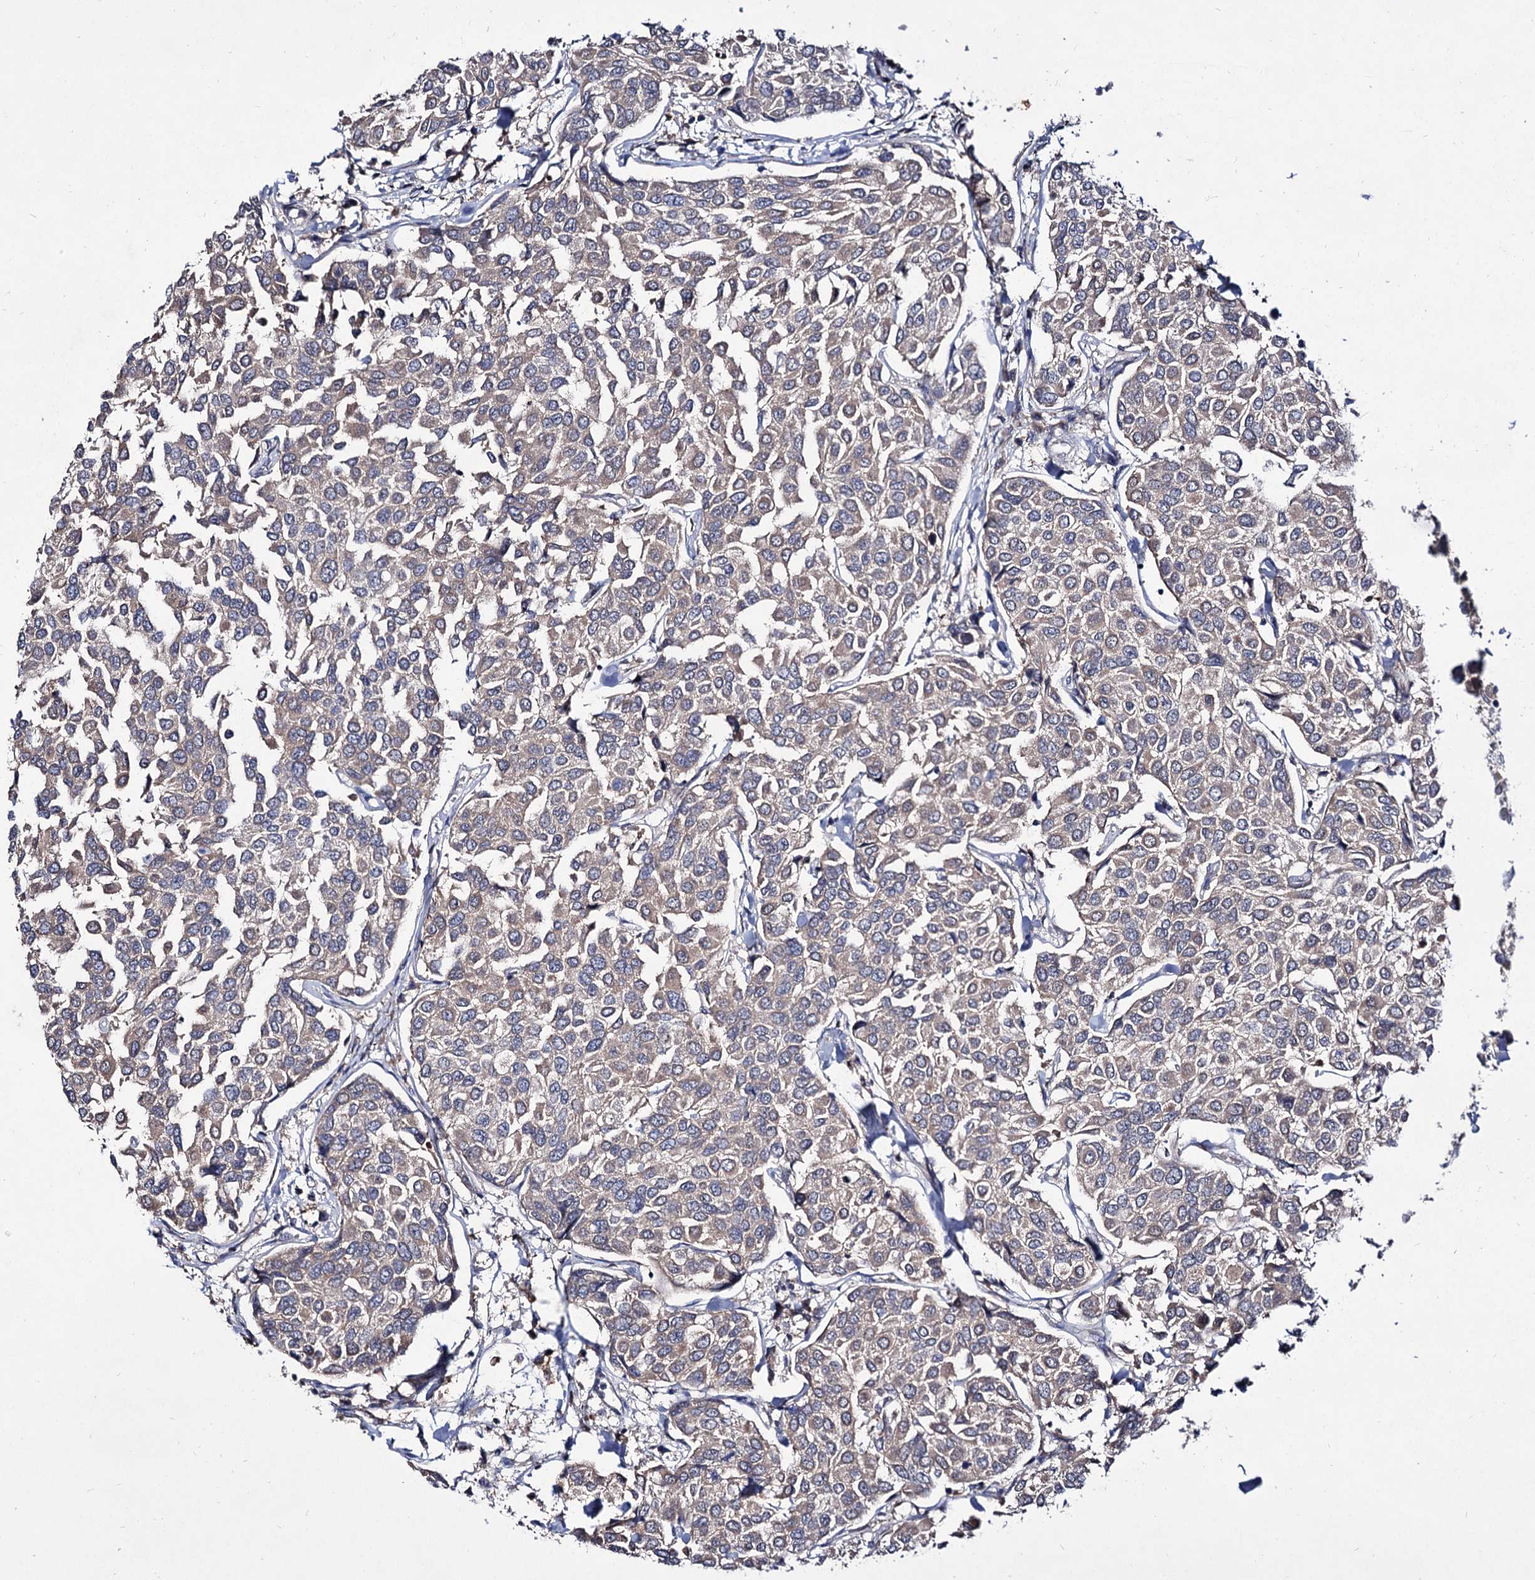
{"staining": {"intensity": "negative", "quantity": "none", "location": "none"}, "tissue": "breast cancer", "cell_type": "Tumor cells", "image_type": "cancer", "snomed": [{"axis": "morphology", "description": "Duct carcinoma"}, {"axis": "topography", "description": "Breast"}], "caption": "A high-resolution micrograph shows IHC staining of breast intraductal carcinoma, which shows no significant staining in tumor cells.", "gene": "ACTR6", "patient": {"sex": "female", "age": 55}}